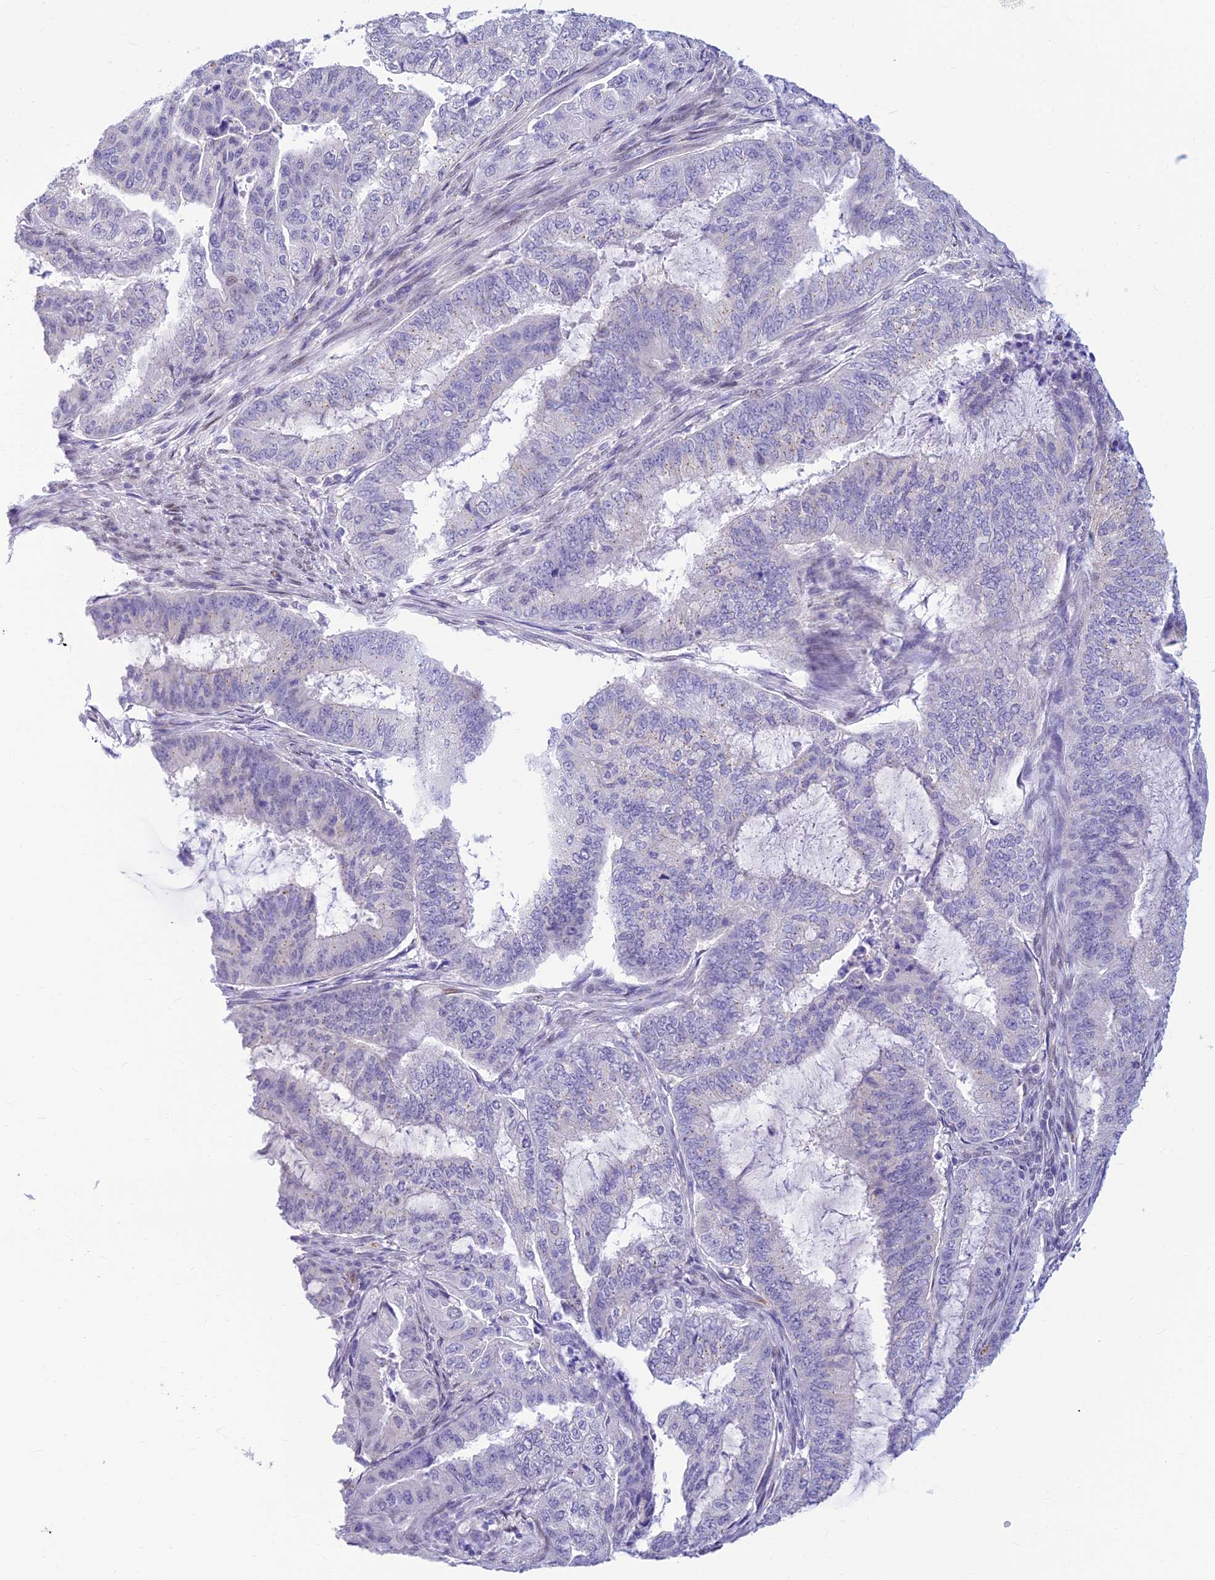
{"staining": {"intensity": "negative", "quantity": "none", "location": "none"}, "tissue": "endometrial cancer", "cell_type": "Tumor cells", "image_type": "cancer", "snomed": [{"axis": "morphology", "description": "Adenocarcinoma, NOS"}, {"axis": "topography", "description": "Endometrium"}], "caption": "A photomicrograph of human endometrial adenocarcinoma is negative for staining in tumor cells. (DAB immunohistochemistry (IHC) visualized using brightfield microscopy, high magnification).", "gene": "INKA1", "patient": {"sex": "female", "age": 51}}